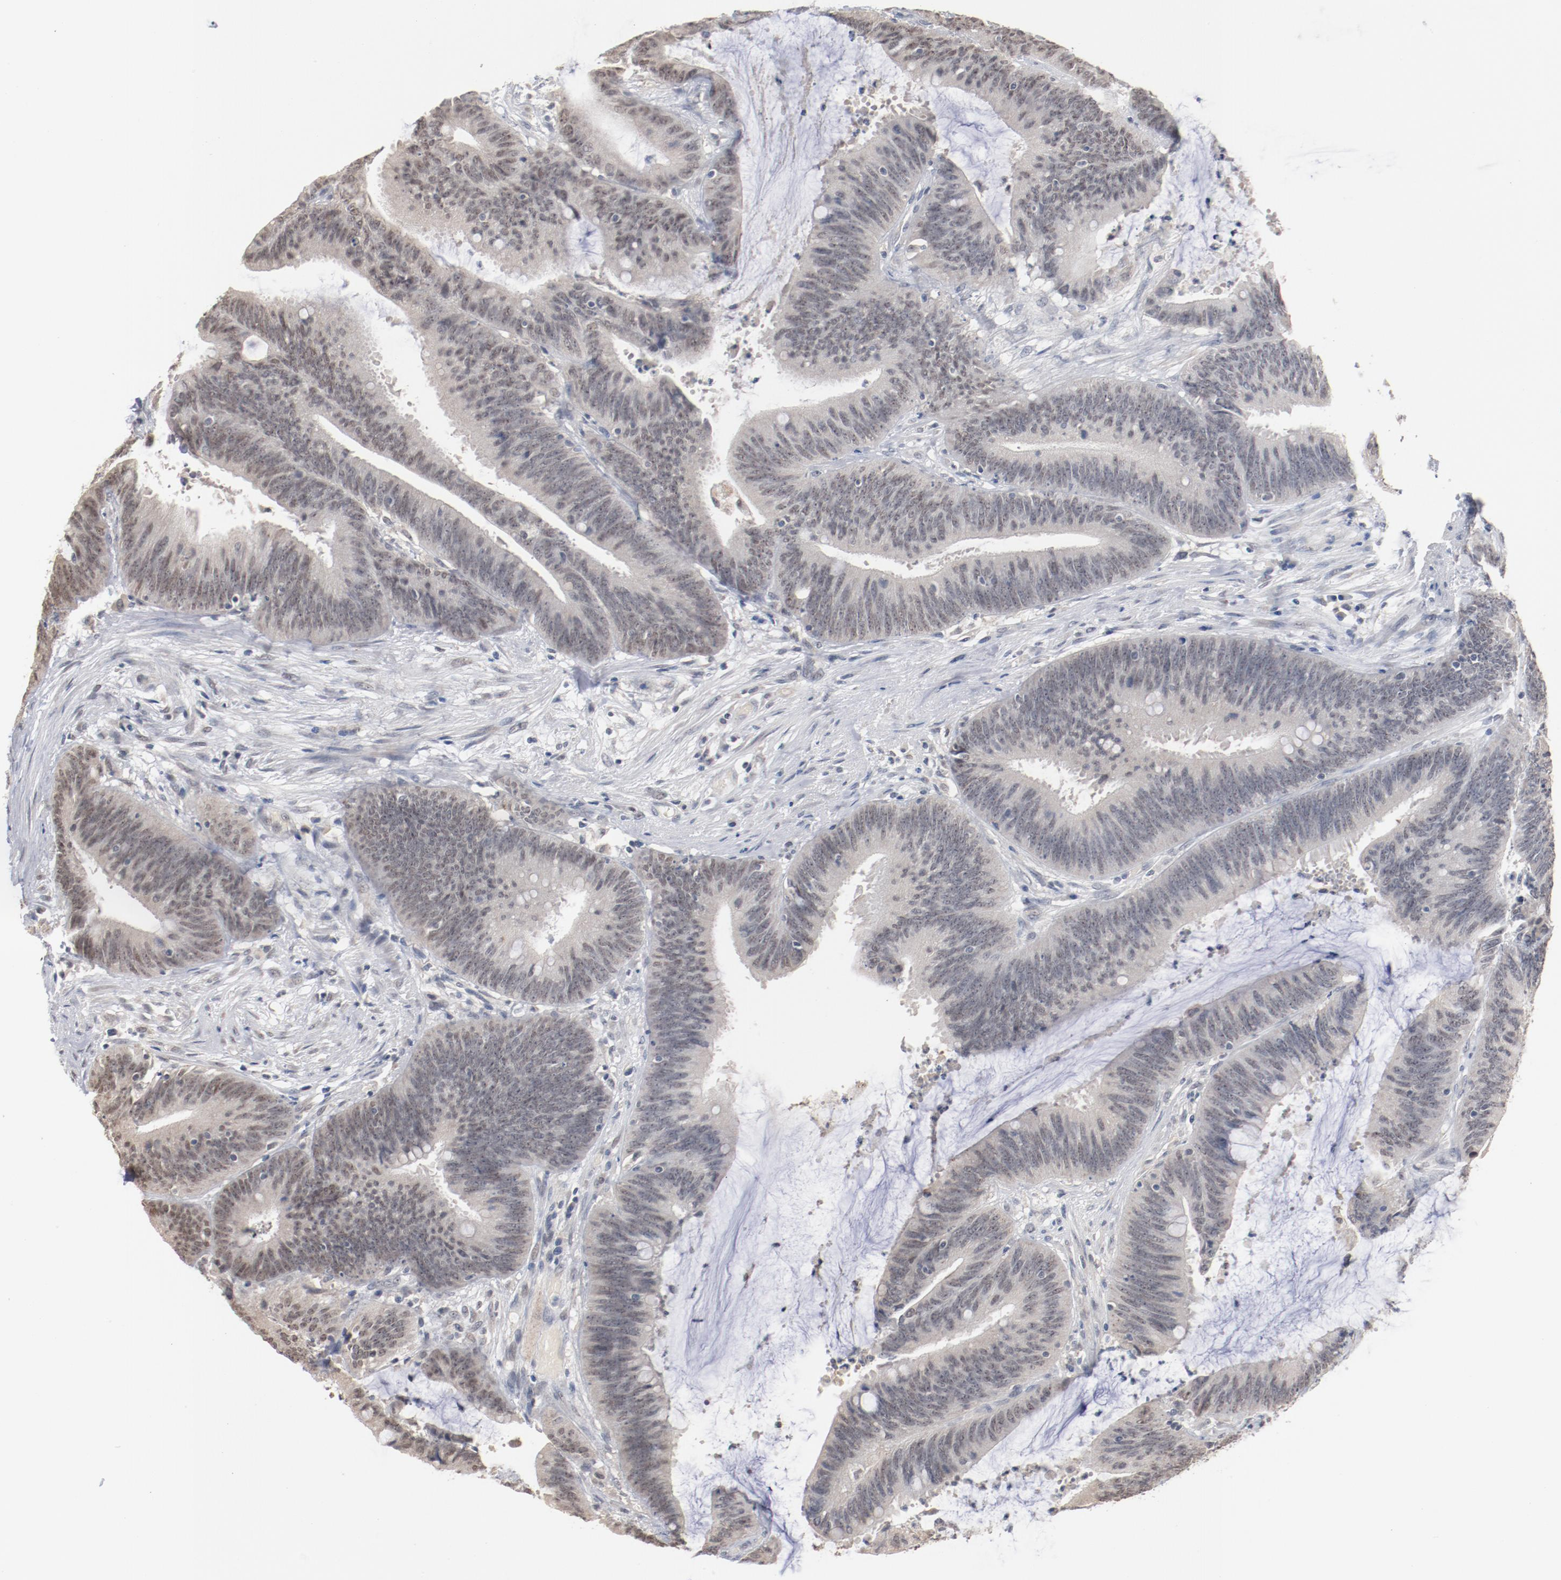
{"staining": {"intensity": "weak", "quantity": "<25%", "location": "nuclear"}, "tissue": "colorectal cancer", "cell_type": "Tumor cells", "image_type": "cancer", "snomed": [{"axis": "morphology", "description": "Adenocarcinoma, NOS"}, {"axis": "topography", "description": "Rectum"}], "caption": "A histopathology image of human colorectal cancer (adenocarcinoma) is negative for staining in tumor cells.", "gene": "ERICH1", "patient": {"sex": "female", "age": 66}}